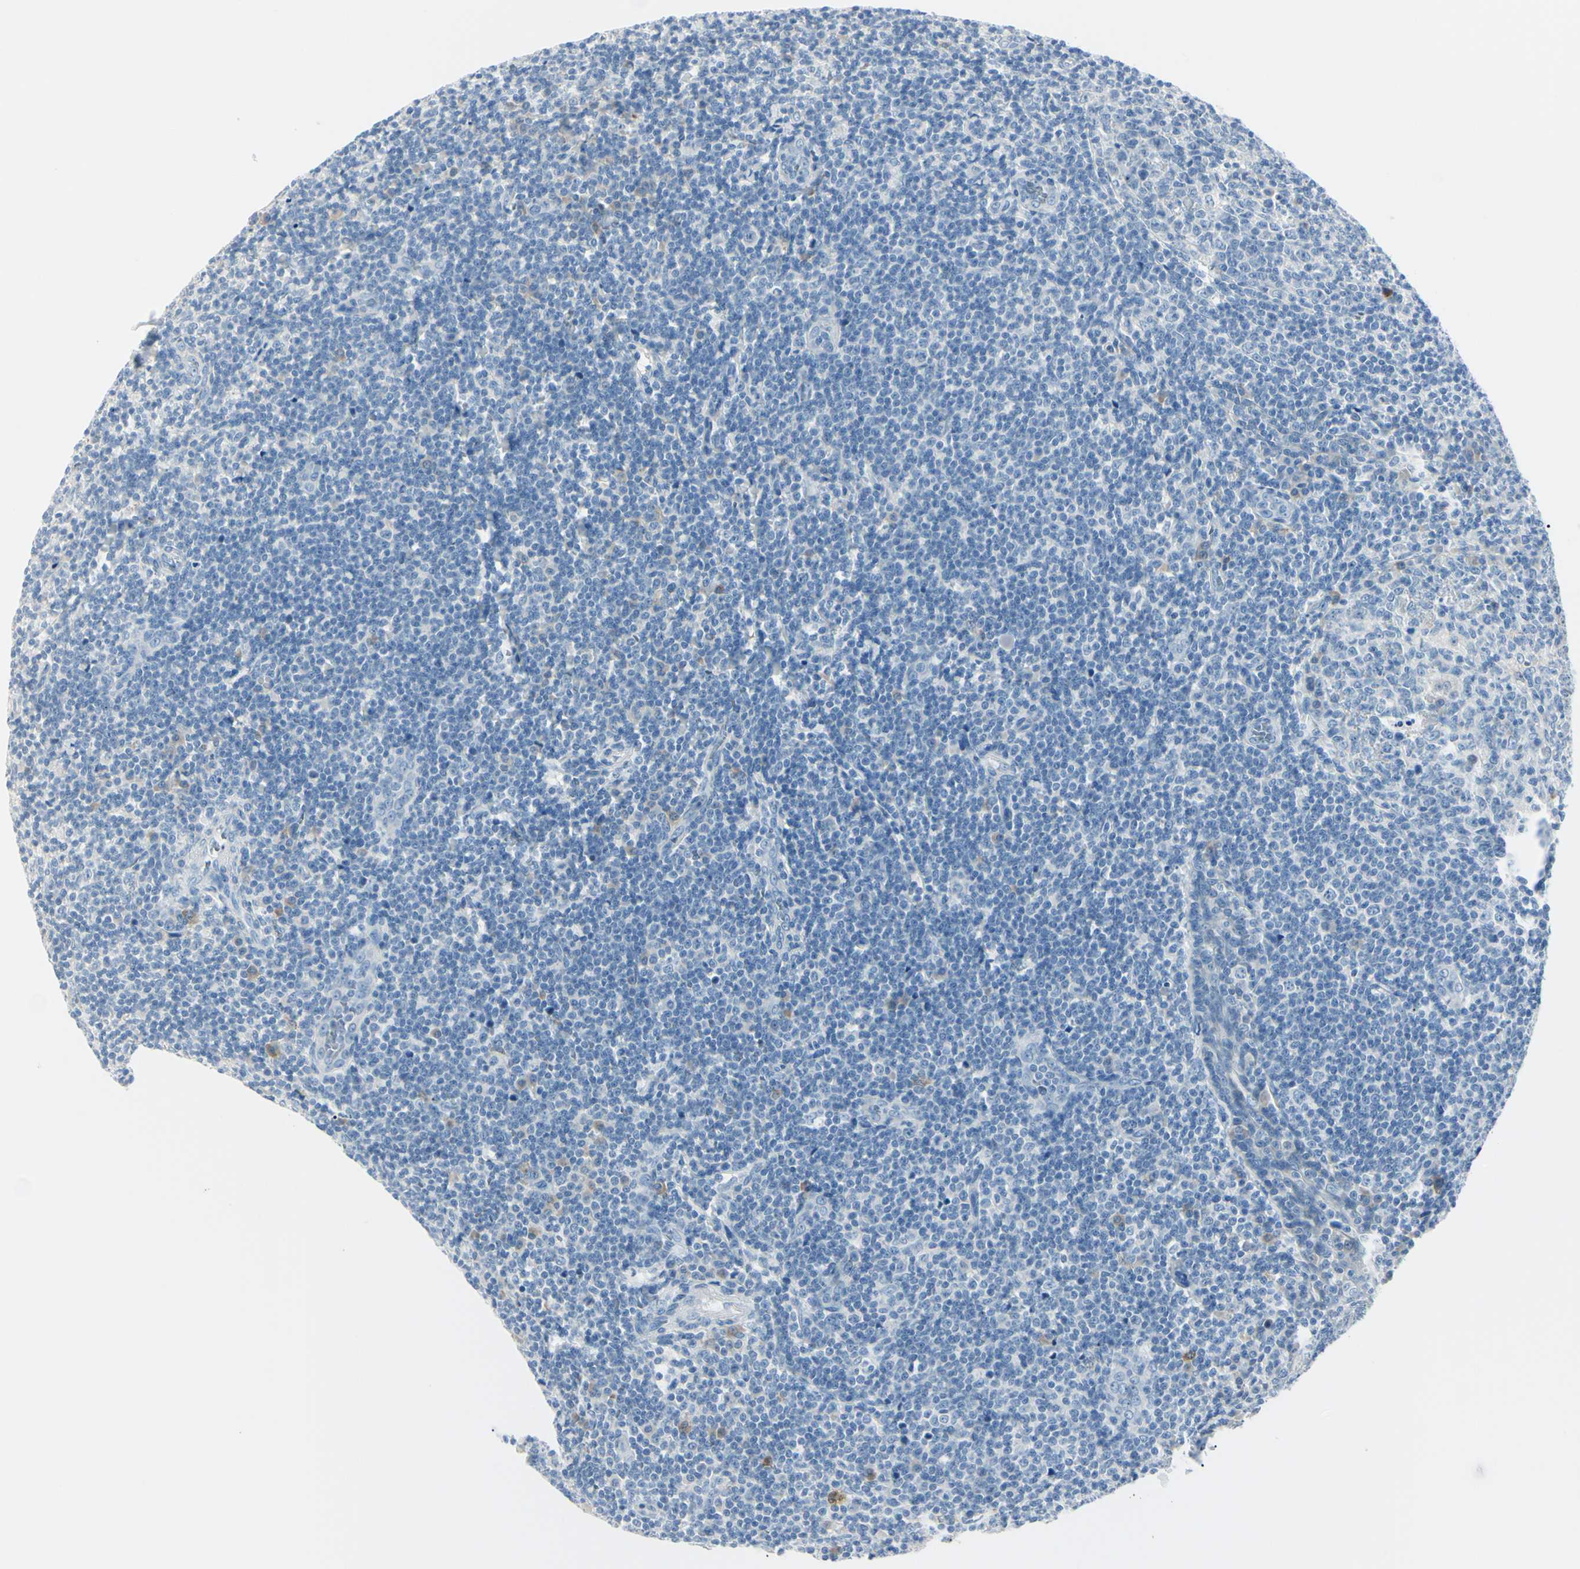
{"staining": {"intensity": "negative", "quantity": "none", "location": "none"}, "tissue": "tonsil", "cell_type": "Germinal center cells", "image_type": "normal", "snomed": [{"axis": "morphology", "description": "Normal tissue, NOS"}, {"axis": "topography", "description": "Tonsil"}], "caption": "Tonsil was stained to show a protein in brown. There is no significant positivity in germinal center cells. The staining was performed using DAB (3,3'-diaminobenzidine) to visualize the protein expression in brown, while the nuclei were stained in blue with hematoxylin (Magnification: 20x).", "gene": "CA2", "patient": {"sex": "male", "age": 31}}